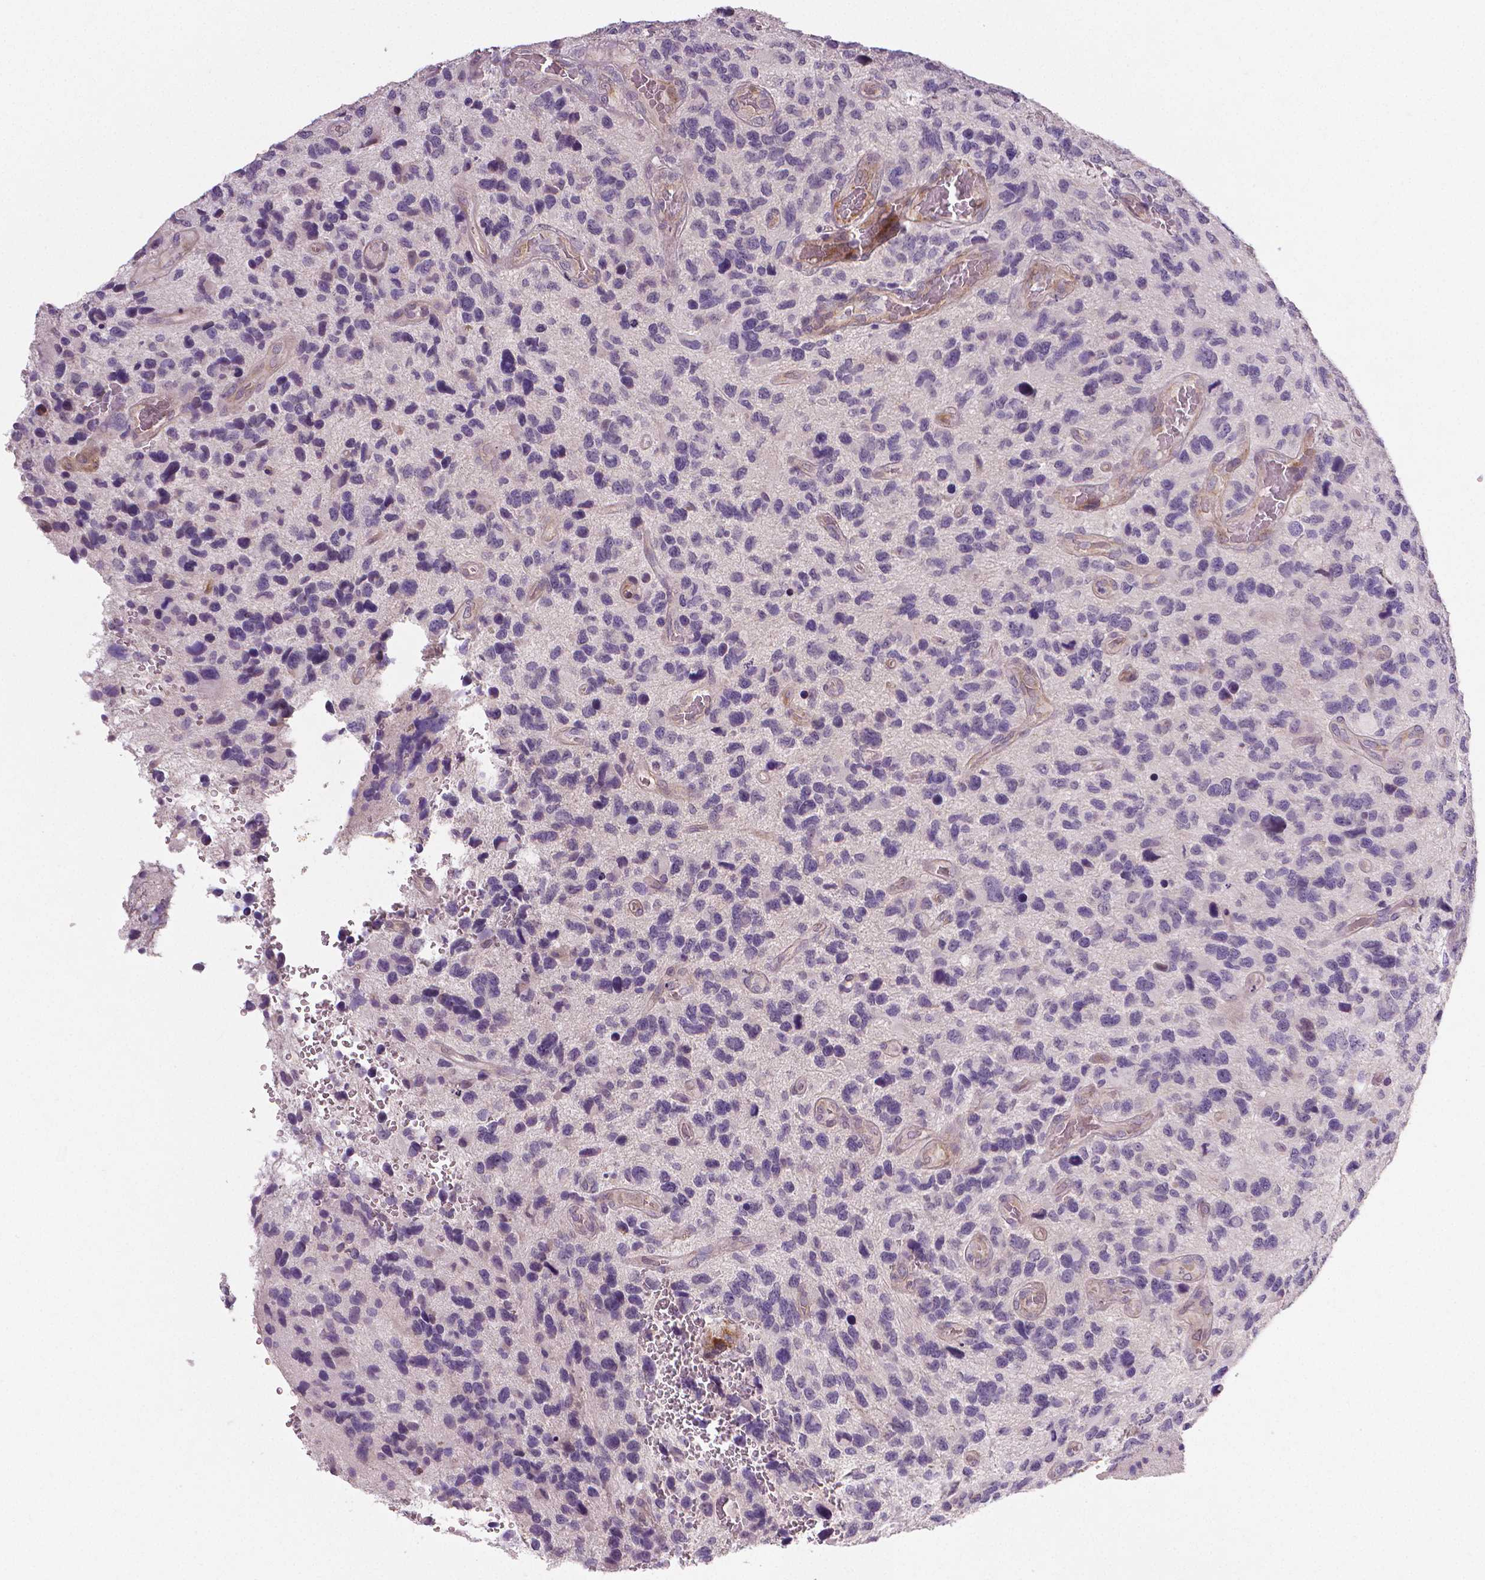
{"staining": {"intensity": "negative", "quantity": "none", "location": "none"}, "tissue": "glioma", "cell_type": "Tumor cells", "image_type": "cancer", "snomed": [{"axis": "morphology", "description": "Glioma, malignant, NOS"}, {"axis": "morphology", "description": "Glioma, malignant, High grade"}, {"axis": "topography", "description": "Brain"}], "caption": "The image exhibits no staining of tumor cells in malignant glioma (high-grade).", "gene": "FLT1", "patient": {"sex": "female", "age": 71}}